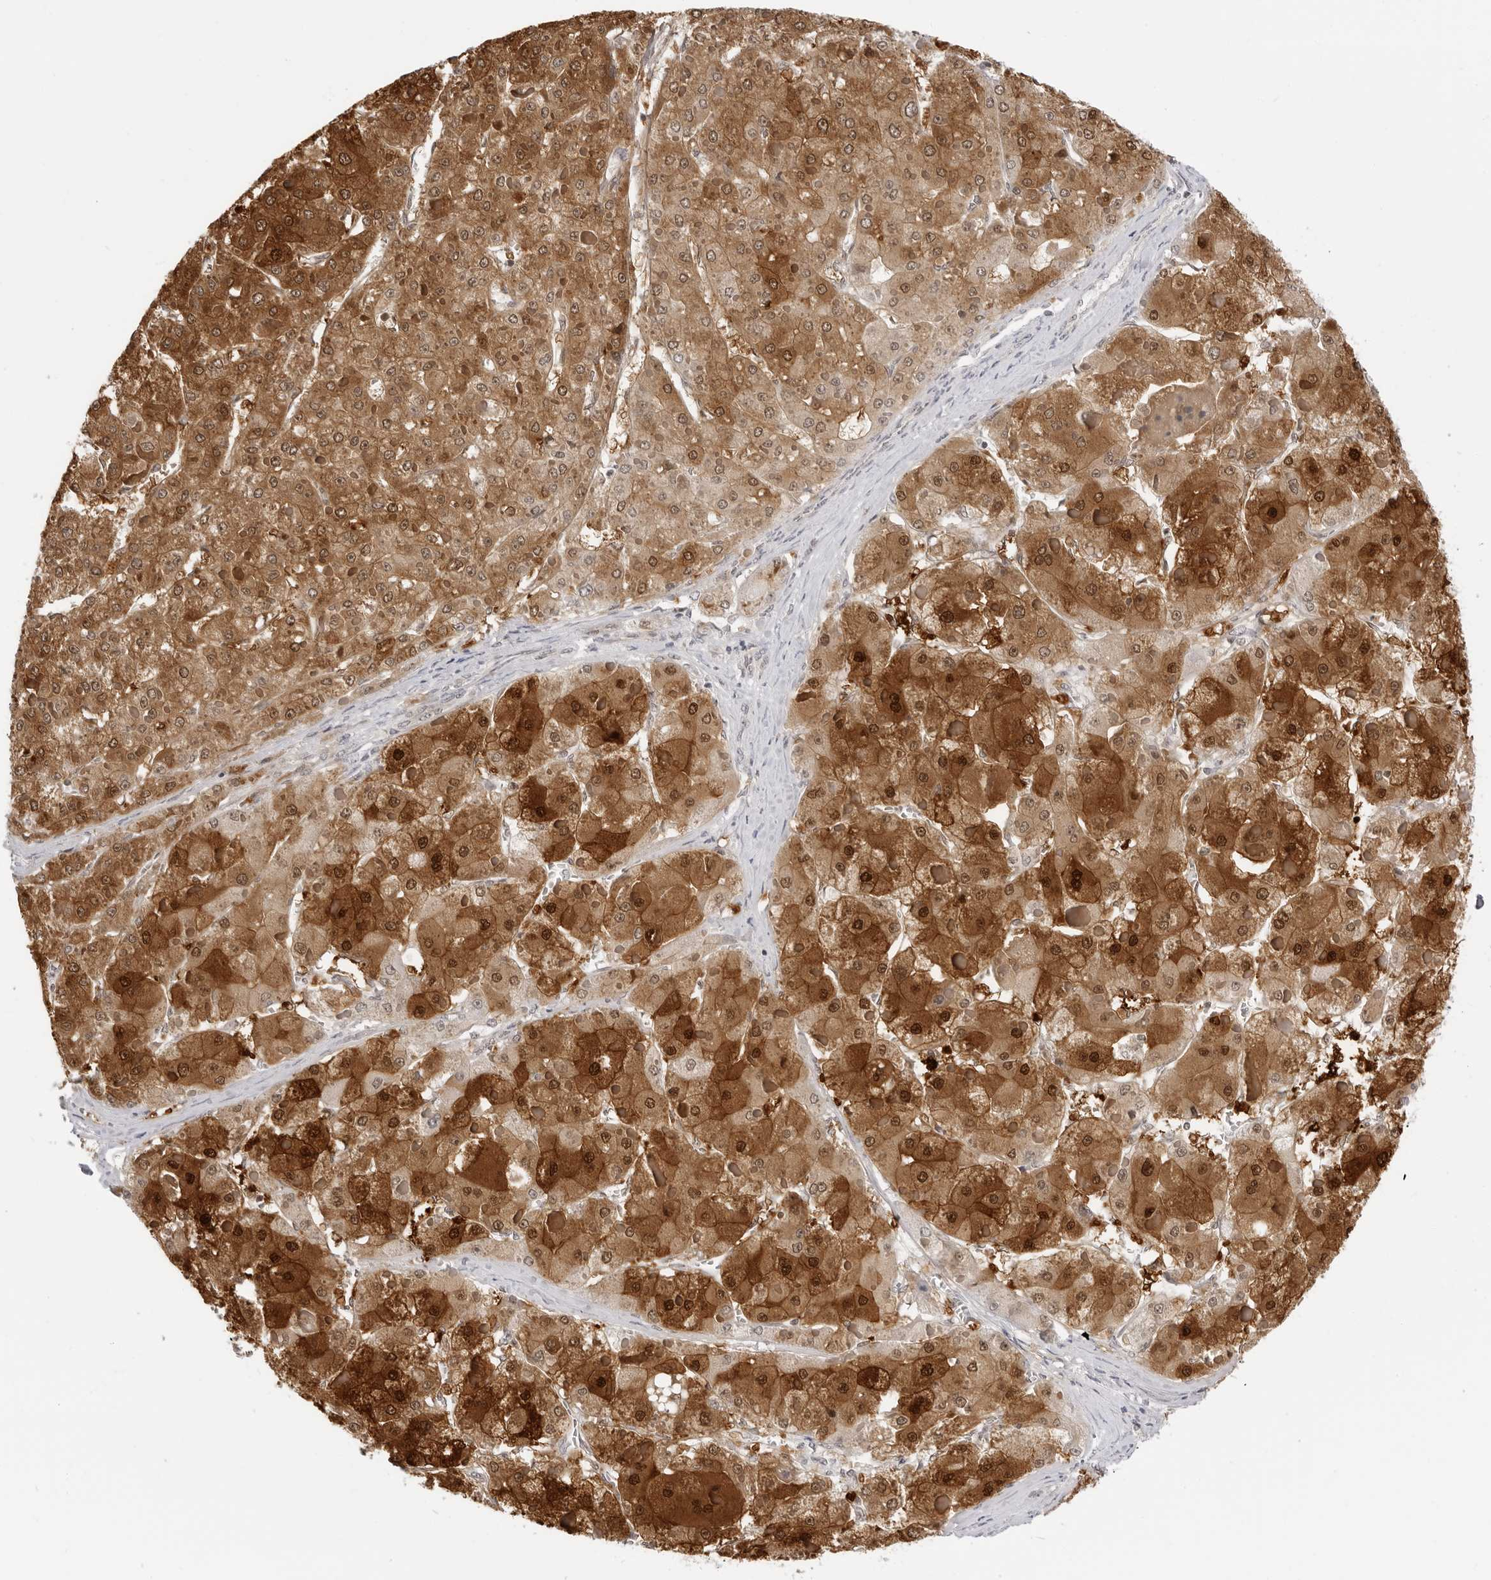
{"staining": {"intensity": "strong", "quantity": ">75%", "location": "cytoplasmic/membranous,nuclear"}, "tissue": "liver cancer", "cell_type": "Tumor cells", "image_type": "cancer", "snomed": [{"axis": "morphology", "description": "Carcinoma, Hepatocellular, NOS"}, {"axis": "topography", "description": "Liver"}], "caption": "A histopathology image of human liver cancer stained for a protein shows strong cytoplasmic/membranous and nuclear brown staining in tumor cells.", "gene": "FDPS", "patient": {"sex": "female", "age": 73}}